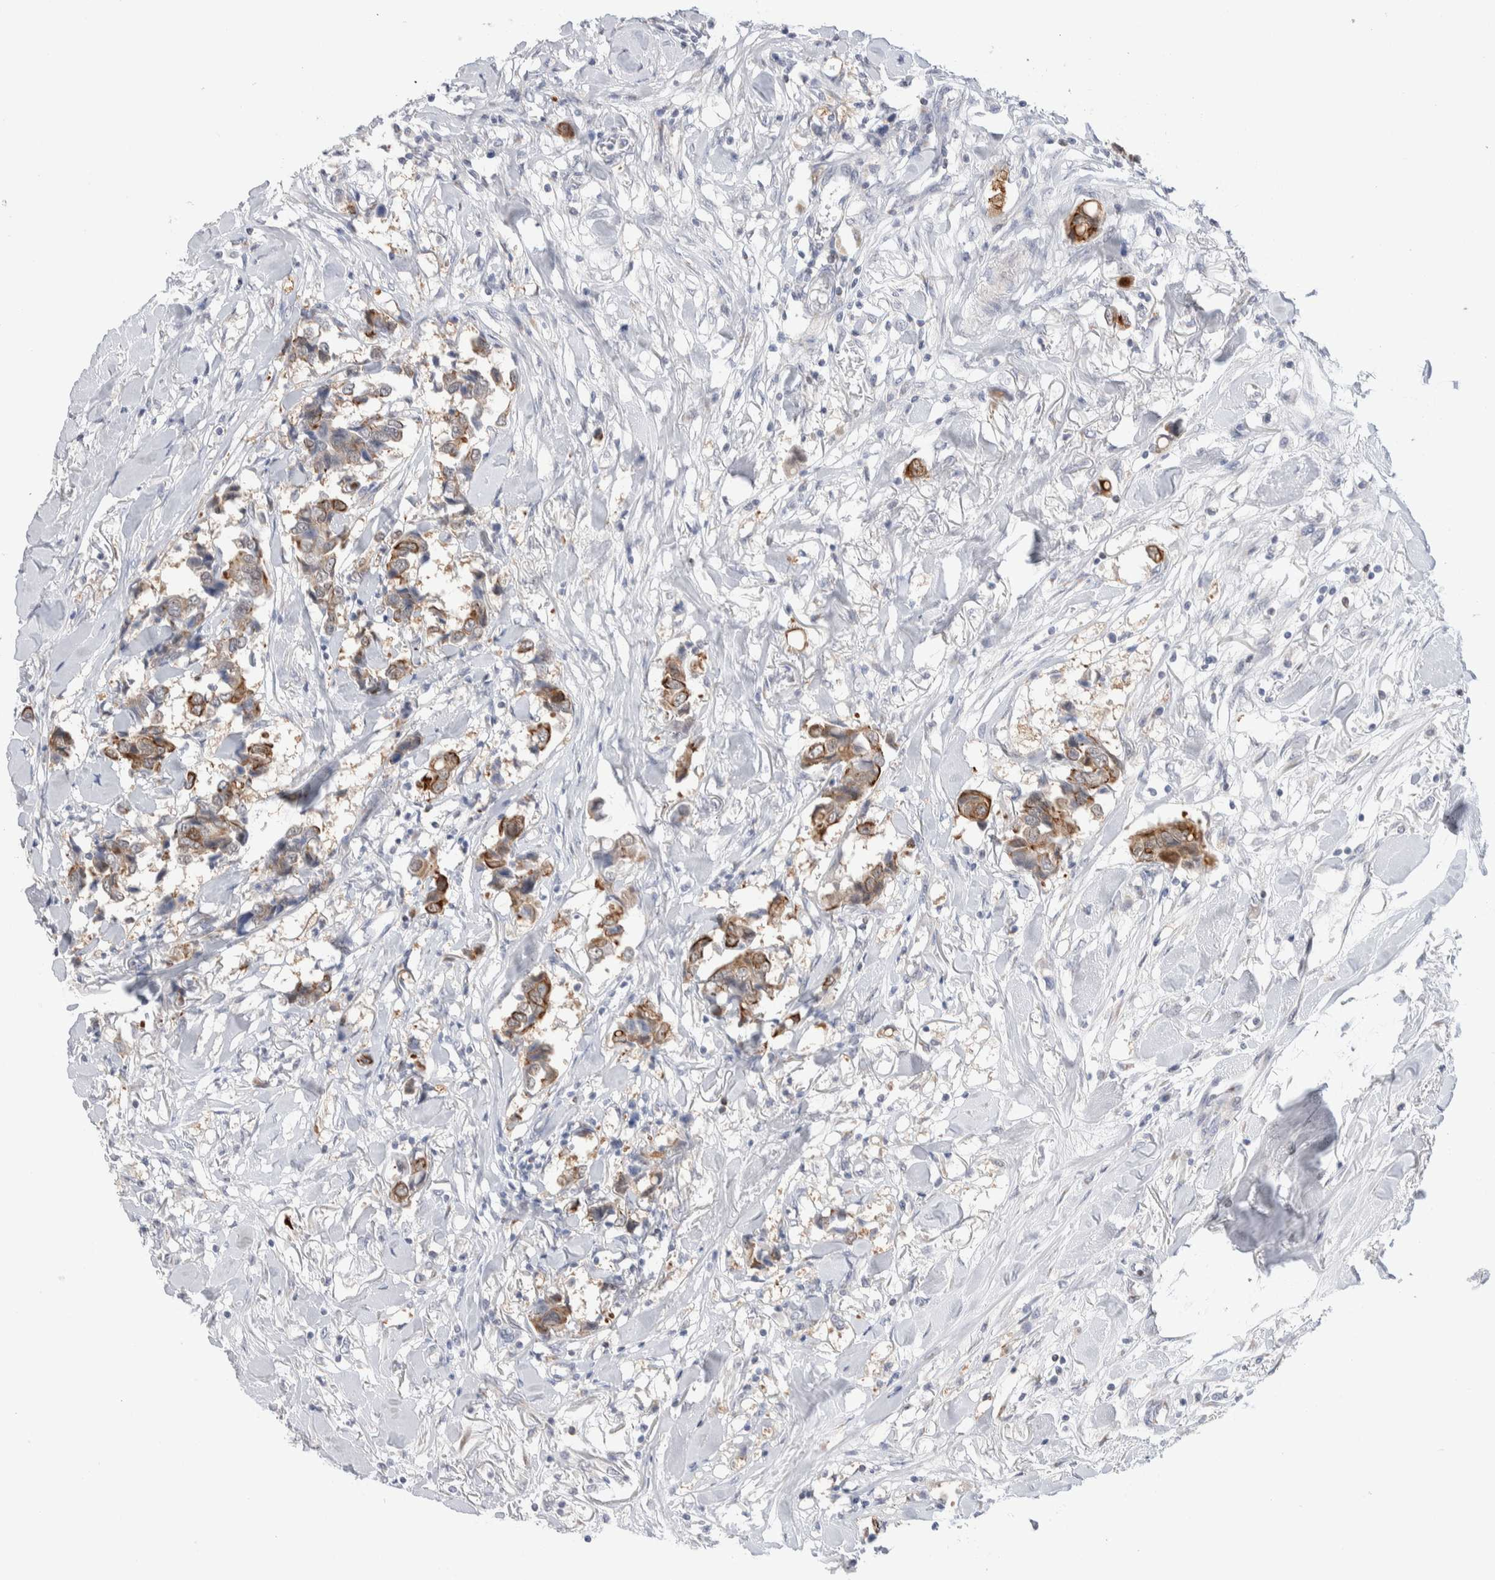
{"staining": {"intensity": "moderate", "quantity": ">75%", "location": "cytoplasmic/membranous"}, "tissue": "breast cancer", "cell_type": "Tumor cells", "image_type": "cancer", "snomed": [{"axis": "morphology", "description": "Duct carcinoma"}, {"axis": "topography", "description": "Breast"}], "caption": "Tumor cells reveal medium levels of moderate cytoplasmic/membranous staining in approximately >75% of cells in invasive ductal carcinoma (breast).", "gene": "C1orf112", "patient": {"sex": "female", "age": 80}}